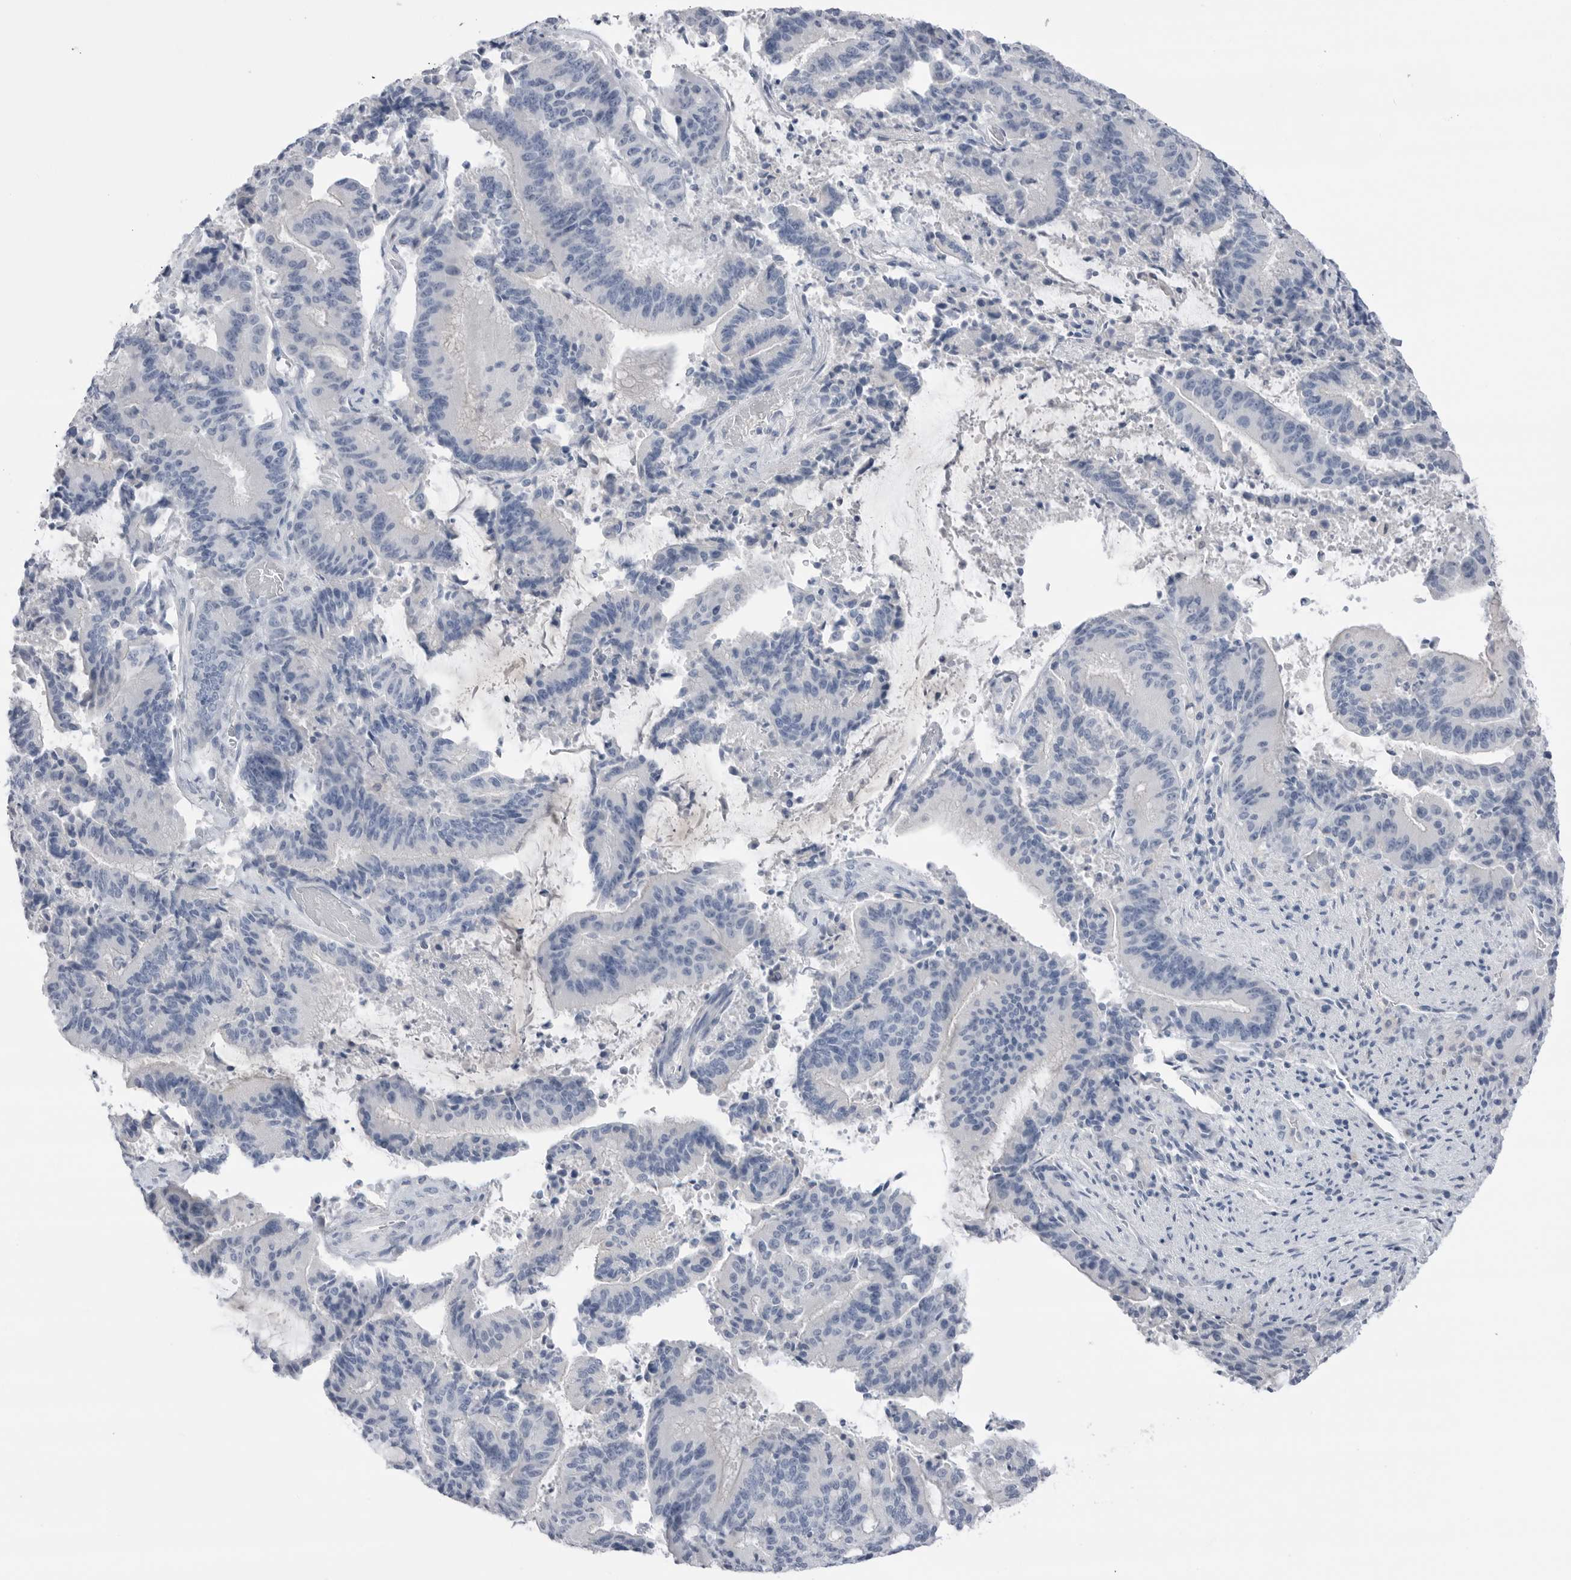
{"staining": {"intensity": "negative", "quantity": "none", "location": "none"}, "tissue": "liver cancer", "cell_type": "Tumor cells", "image_type": "cancer", "snomed": [{"axis": "morphology", "description": "Normal tissue, NOS"}, {"axis": "morphology", "description": "Cholangiocarcinoma"}, {"axis": "topography", "description": "Liver"}, {"axis": "topography", "description": "Peripheral nerve tissue"}], "caption": "The micrograph demonstrates no significant positivity in tumor cells of liver cancer (cholangiocarcinoma).", "gene": "ABHD12", "patient": {"sex": "female", "age": 73}}